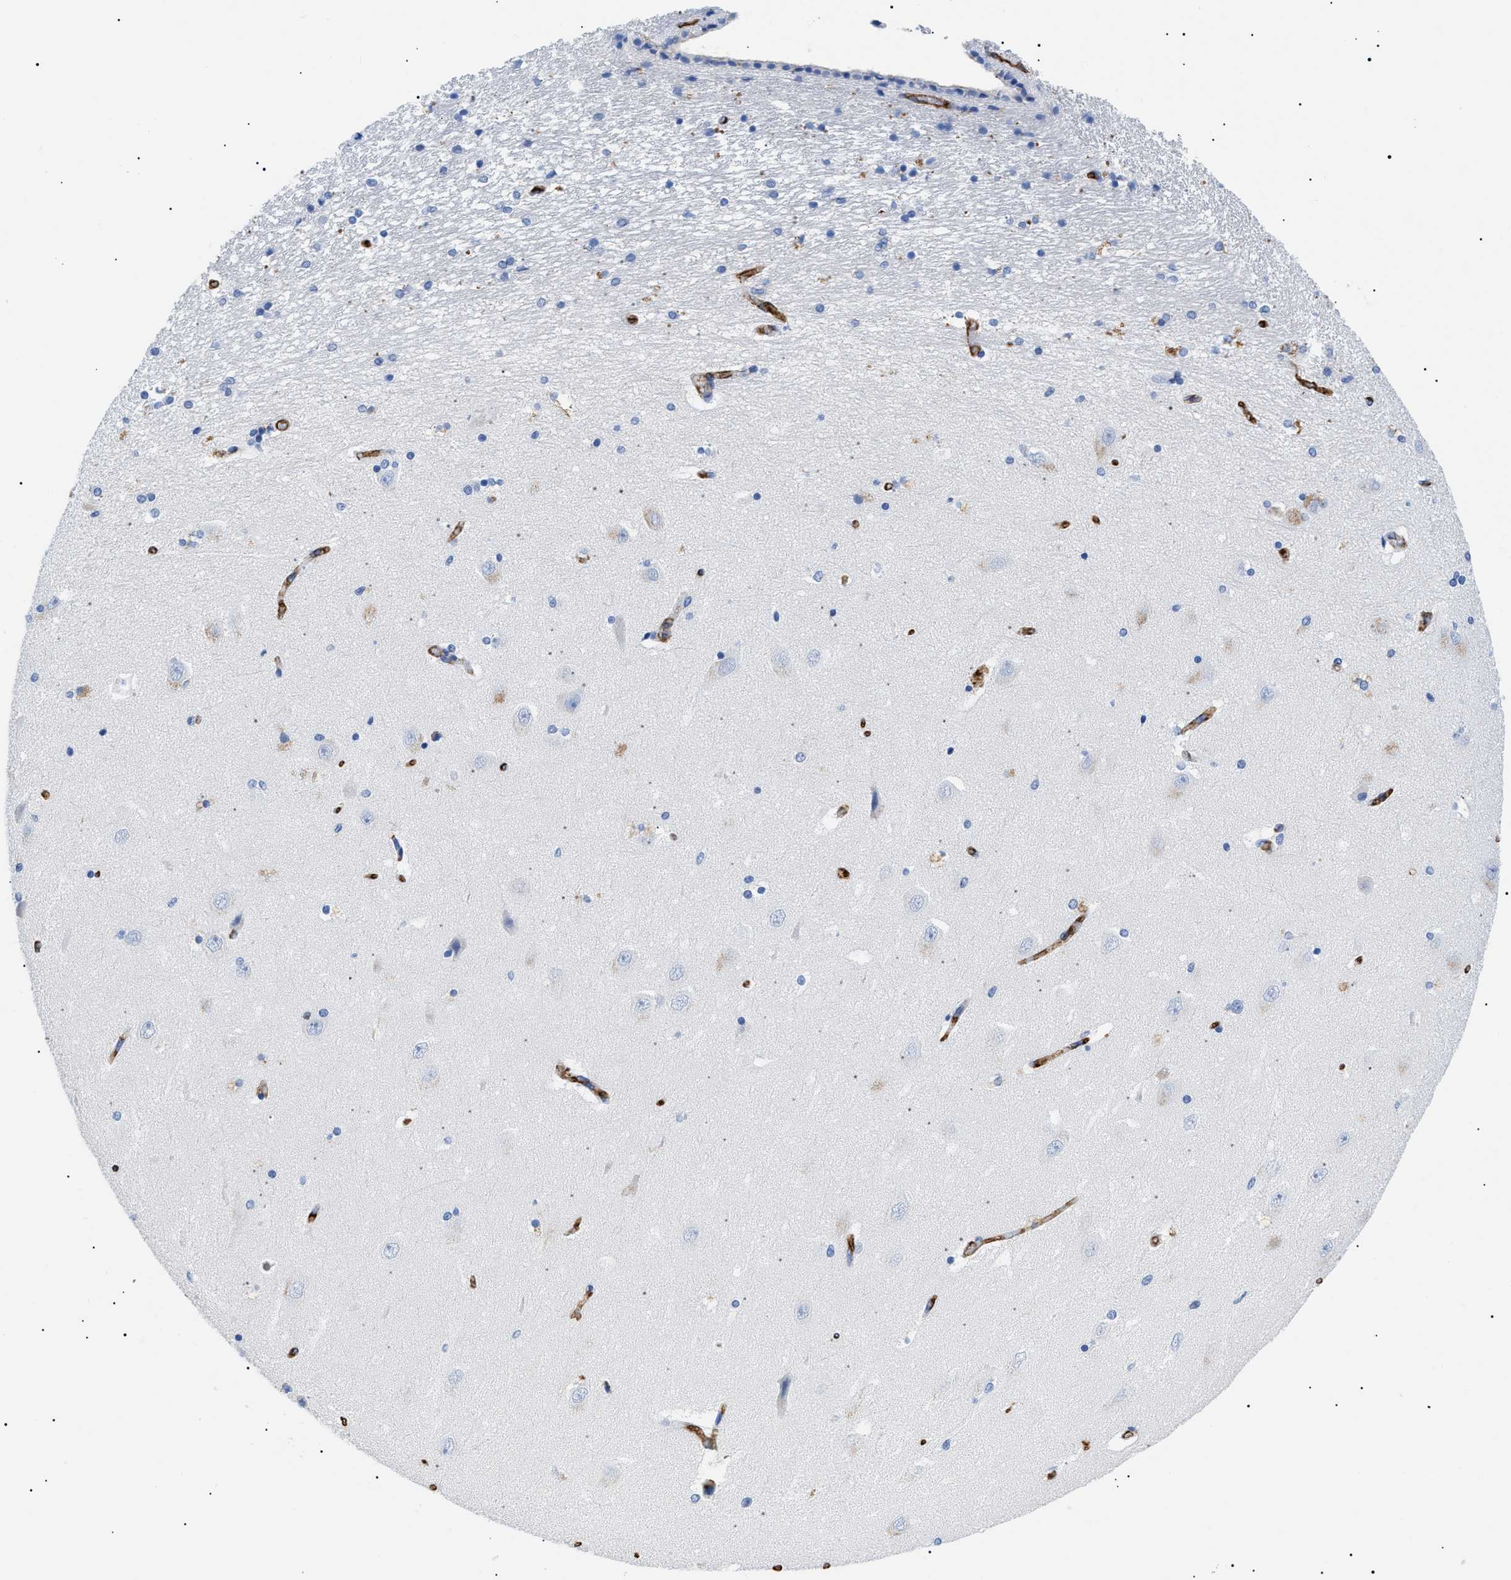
{"staining": {"intensity": "weak", "quantity": "<25%", "location": "cytoplasmic/membranous"}, "tissue": "hippocampus", "cell_type": "Neuronal cells", "image_type": "normal", "snomed": [{"axis": "morphology", "description": "Normal tissue, NOS"}, {"axis": "topography", "description": "Hippocampus"}], "caption": "Immunohistochemical staining of benign human hippocampus demonstrates no significant positivity in neuronal cells. (Stains: DAB immunohistochemistry (IHC) with hematoxylin counter stain, Microscopy: brightfield microscopy at high magnification).", "gene": "PODXL", "patient": {"sex": "female", "age": 54}}